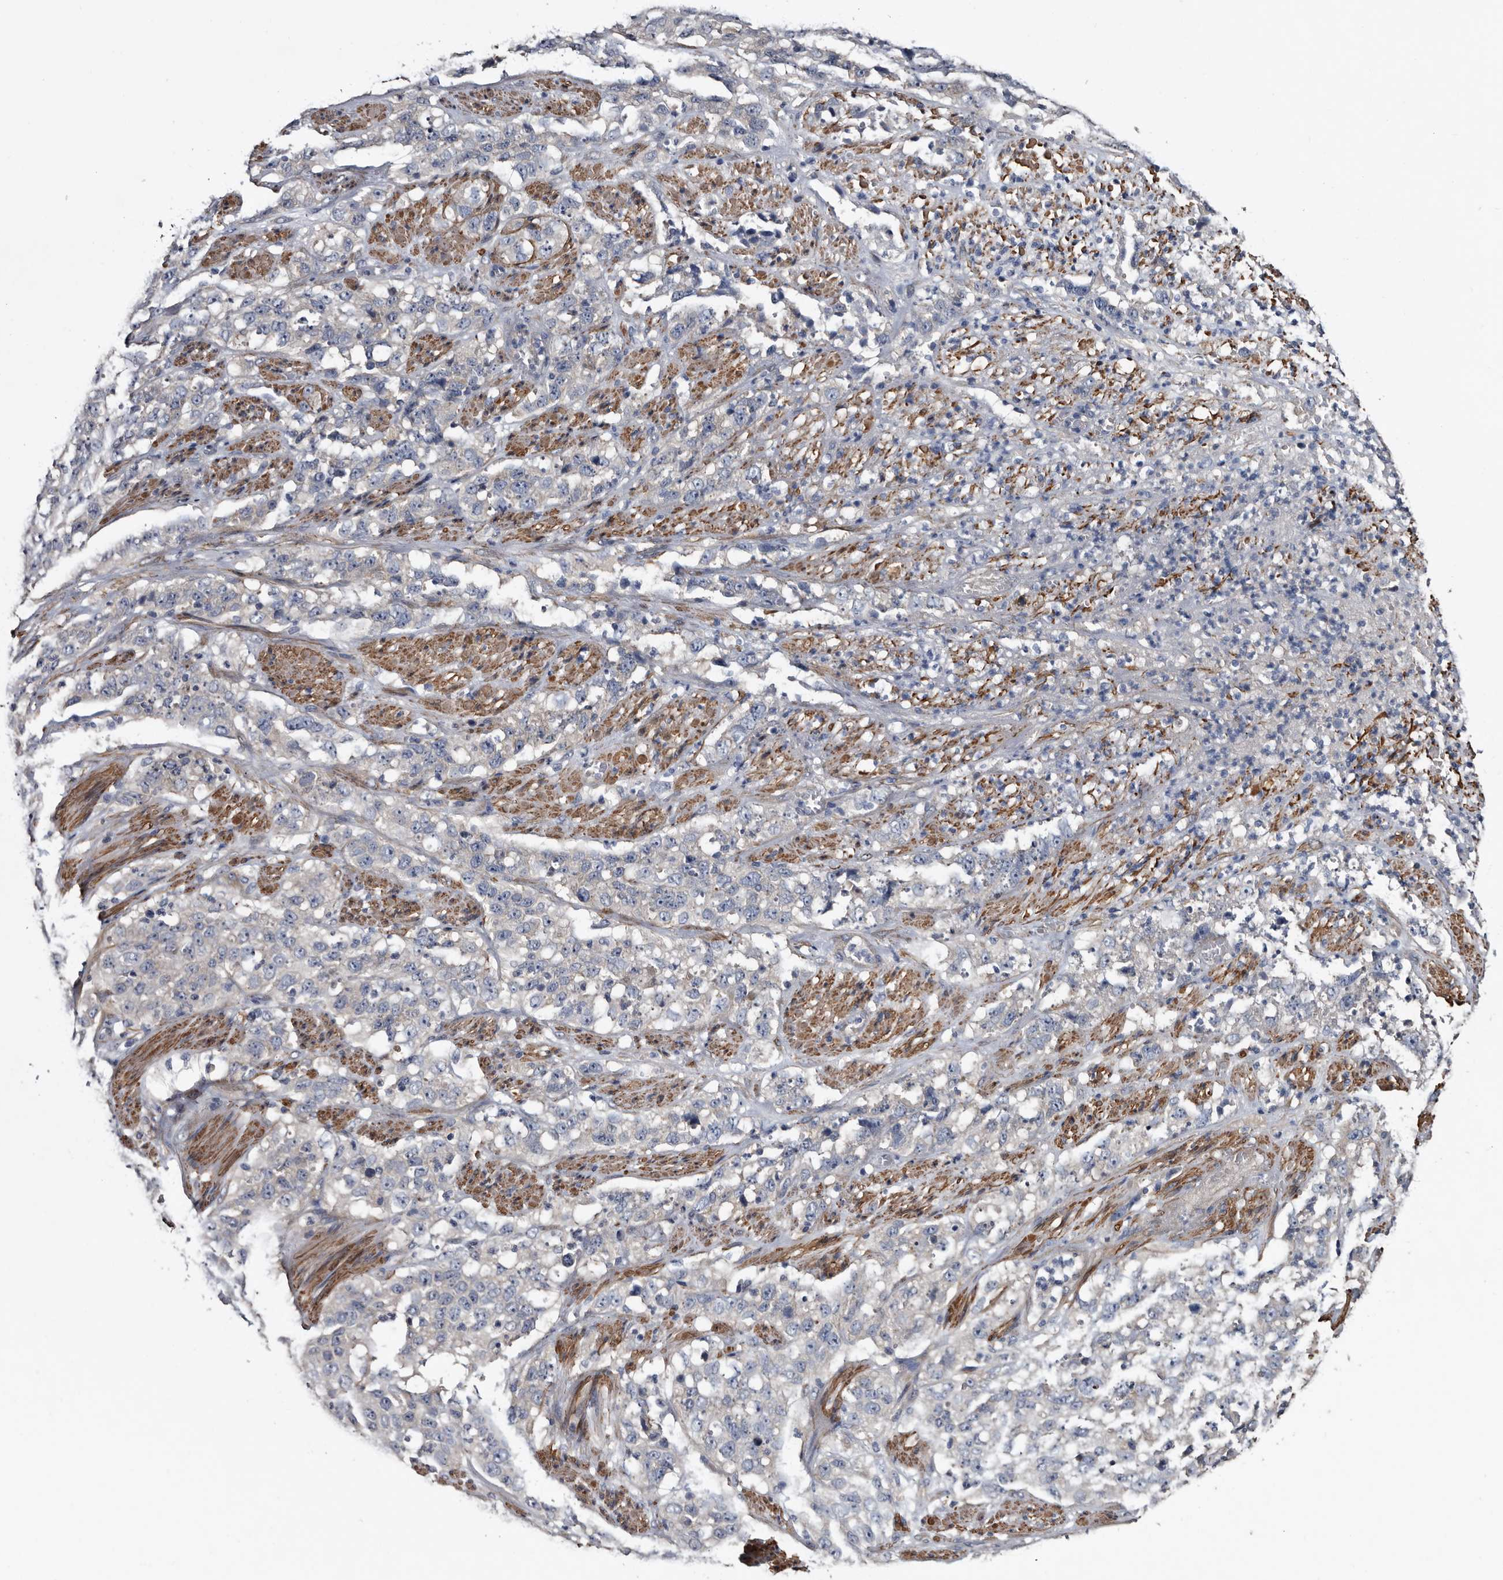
{"staining": {"intensity": "negative", "quantity": "none", "location": "none"}, "tissue": "stomach cancer", "cell_type": "Tumor cells", "image_type": "cancer", "snomed": [{"axis": "morphology", "description": "Adenocarcinoma, NOS"}, {"axis": "topography", "description": "Stomach"}], "caption": "Adenocarcinoma (stomach) stained for a protein using IHC exhibits no positivity tumor cells.", "gene": "IARS1", "patient": {"sex": "male", "age": 48}}